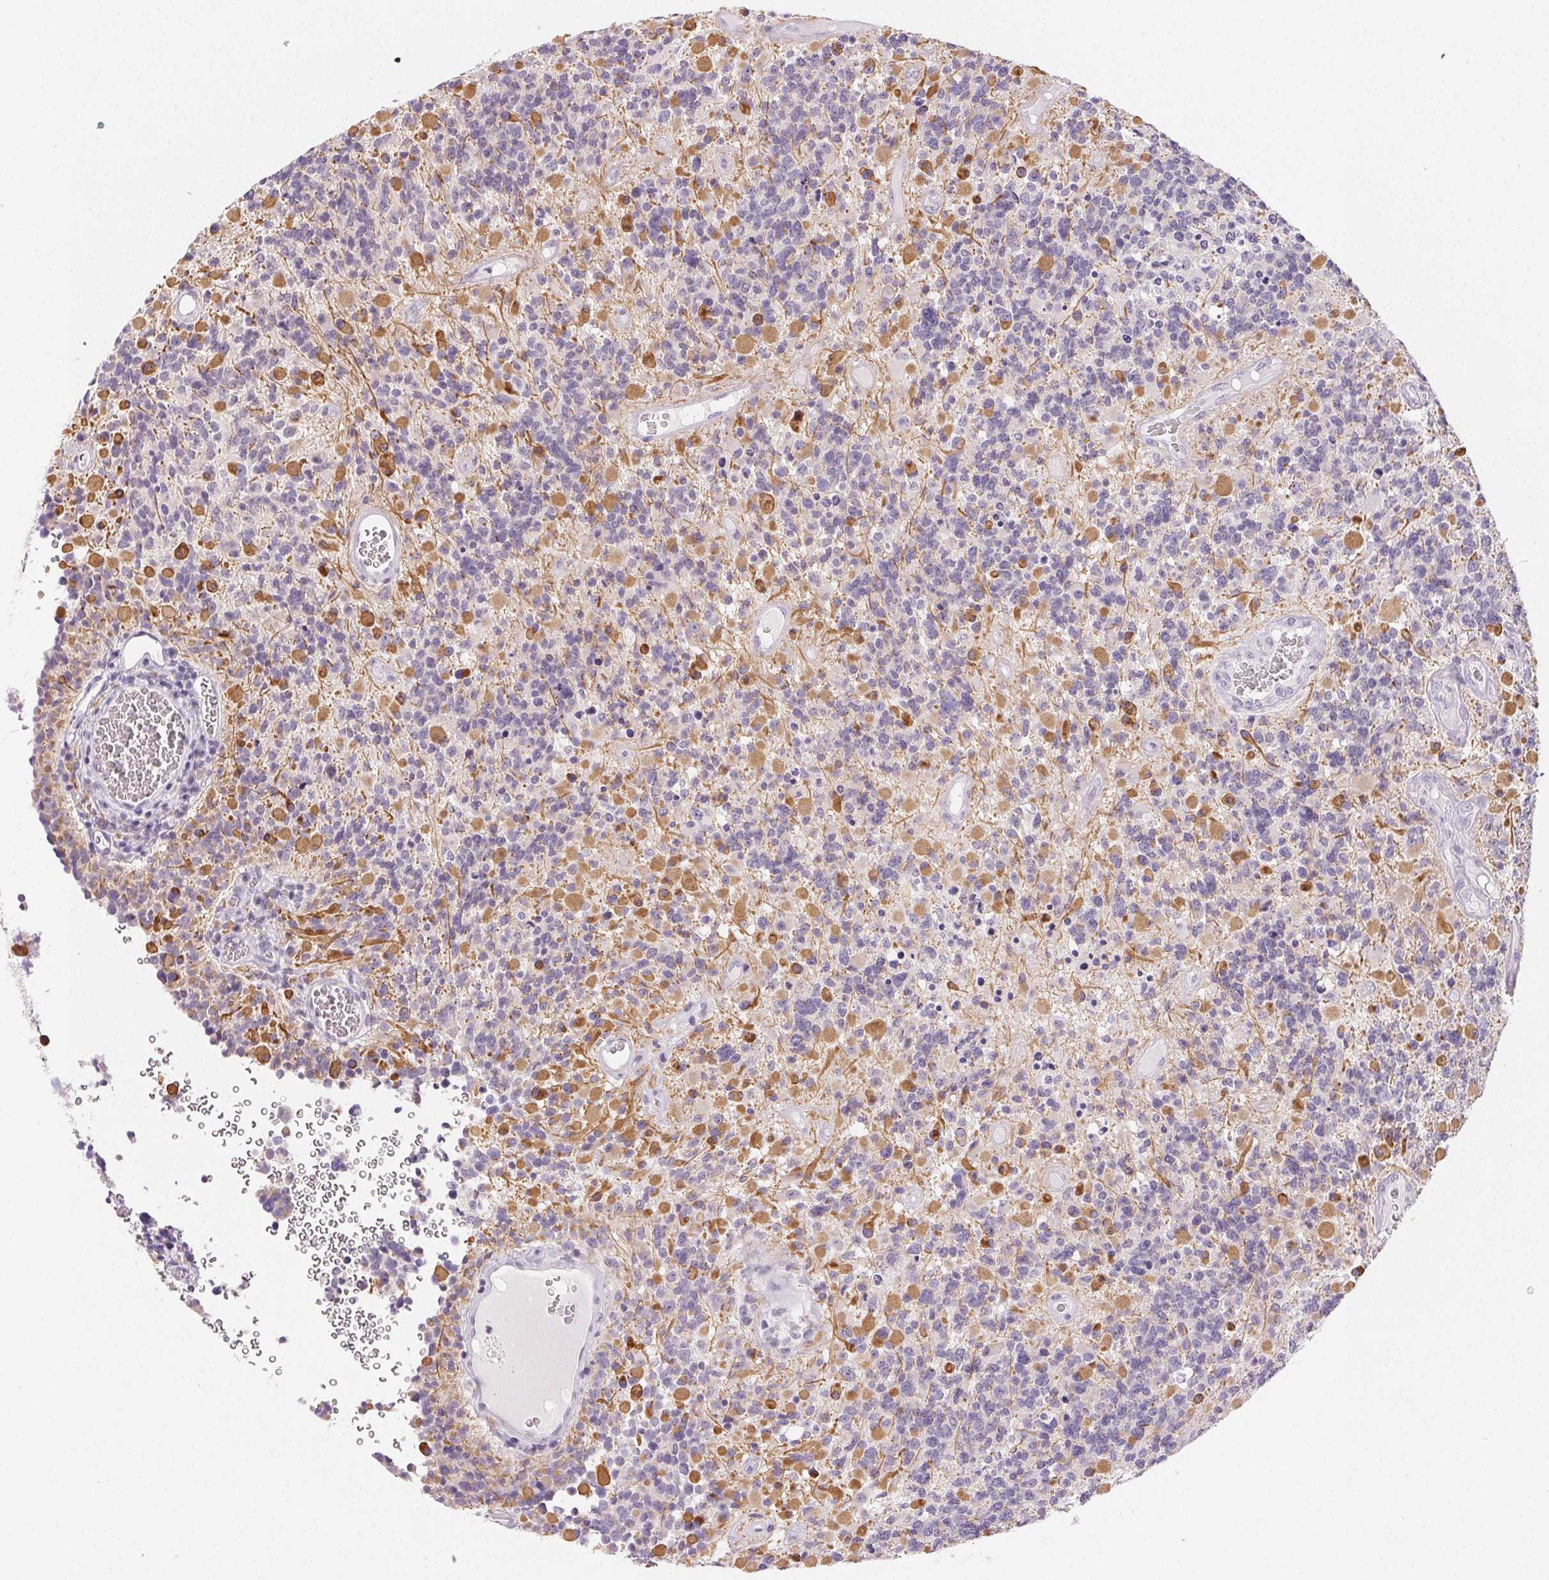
{"staining": {"intensity": "moderate", "quantity": "<25%", "location": "cytoplasmic/membranous"}, "tissue": "glioma", "cell_type": "Tumor cells", "image_type": "cancer", "snomed": [{"axis": "morphology", "description": "Glioma, malignant, High grade"}, {"axis": "topography", "description": "Brain"}], "caption": "Brown immunohistochemical staining in malignant high-grade glioma exhibits moderate cytoplasmic/membranous positivity in approximately <25% of tumor cells. (DAB (3,3'-diaminobenzidine) IHC, brown staining for protein, blue staining for nuclei).", "gene": "SFTPD", "patient": {"sex": "female", "age": 40}}